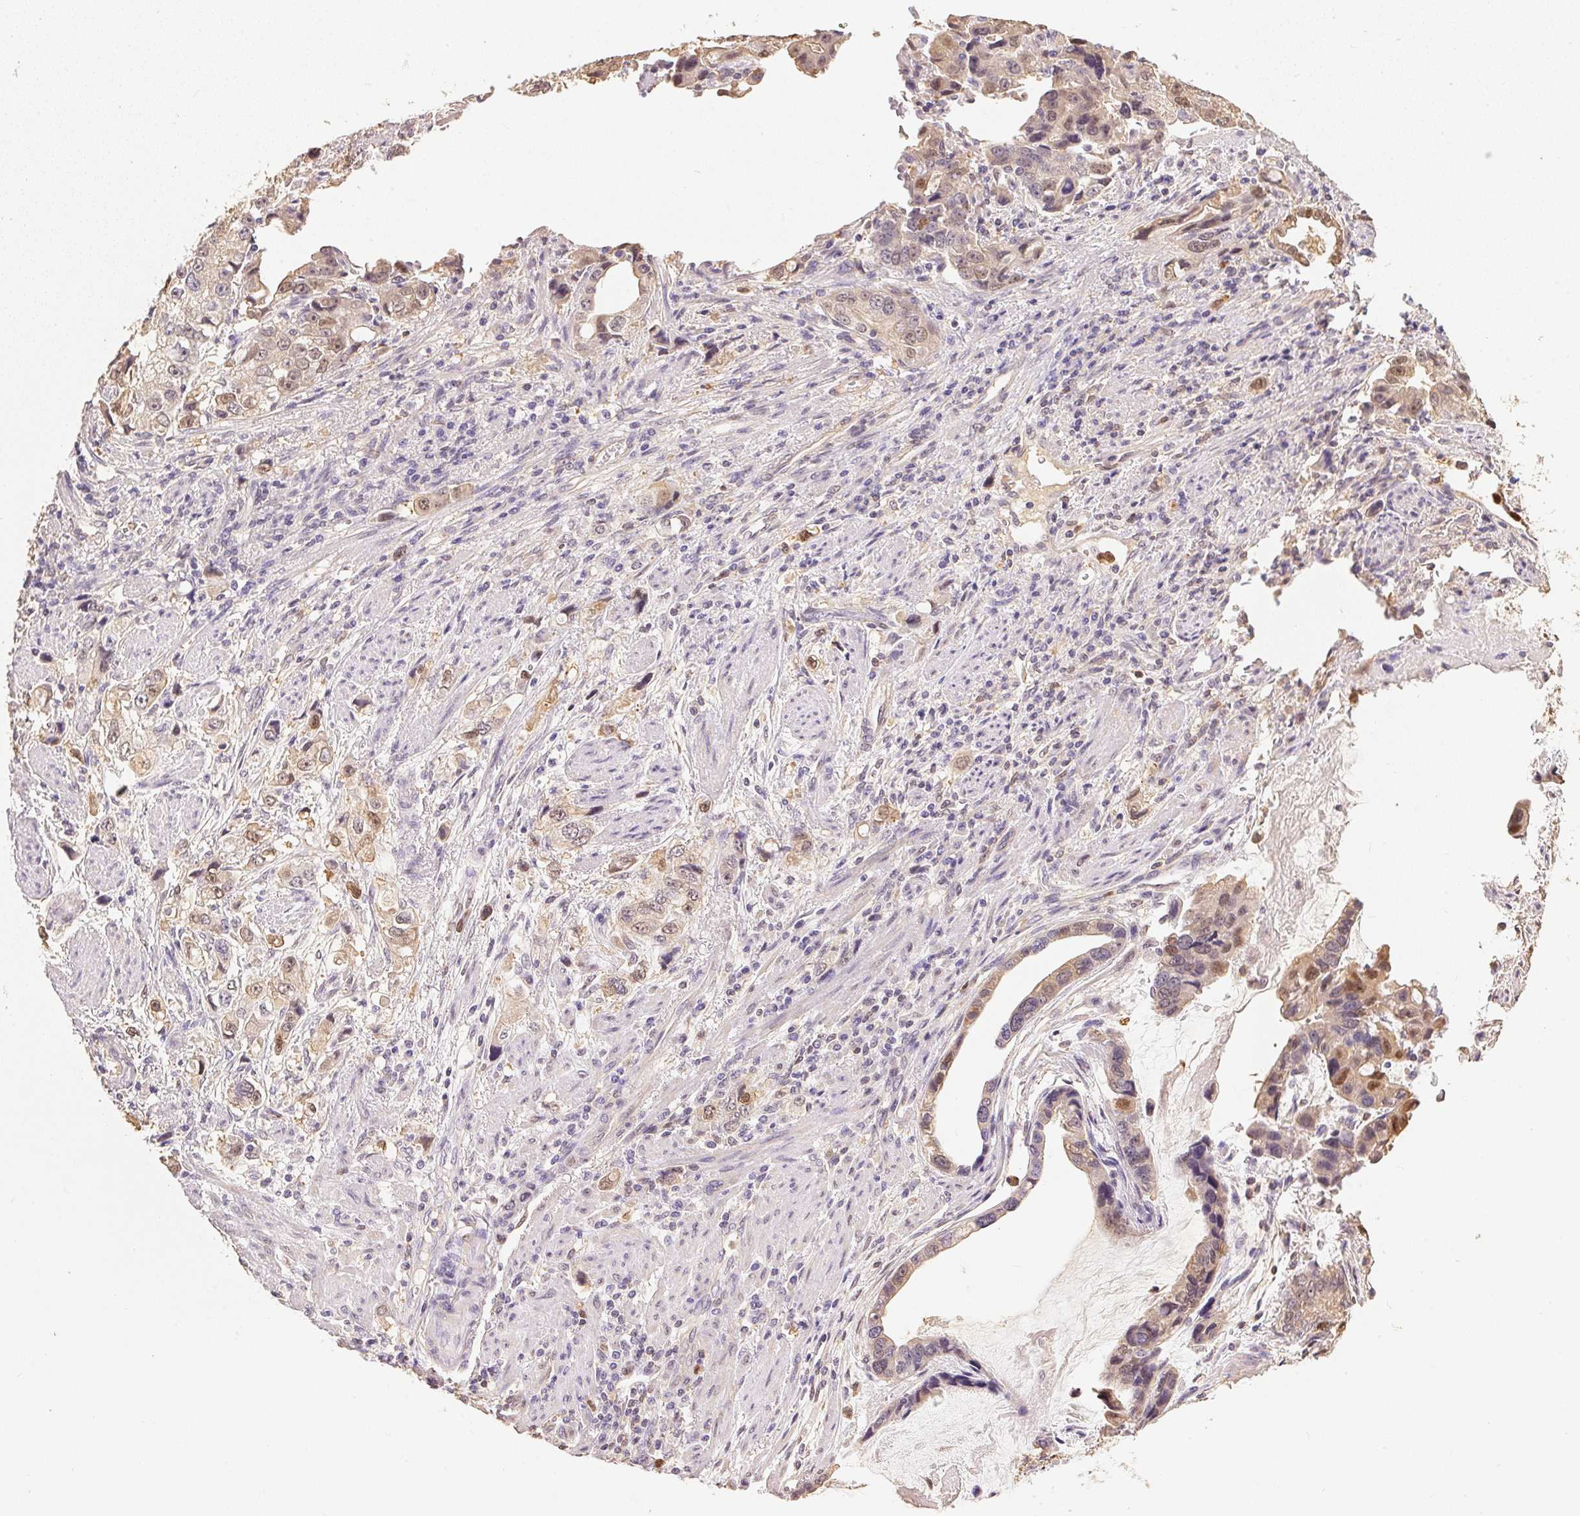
{"staining": {"intensity": "weak", "quantity": "25%-75%", "location": "cytoplasmic/membranous,nuclear"}, "tissue": "stomach cancer", "cell_type": "Tumor cells", "image_type": "cancer", "snomed": [{"axis": "morphology", "description": "Adenocarcinoma, NOS"}, {"axis": "topography", "description": "Stomach, lower"}], "caption": "Immunohistochemical staining of stomach adenocarcinoma displays weak cytoplasmic/membranous and nuclear protein expression in about 25%-75% of tumor cells.", "gene": "S100A3", "patient": {"sex": "female", "age": 93}}